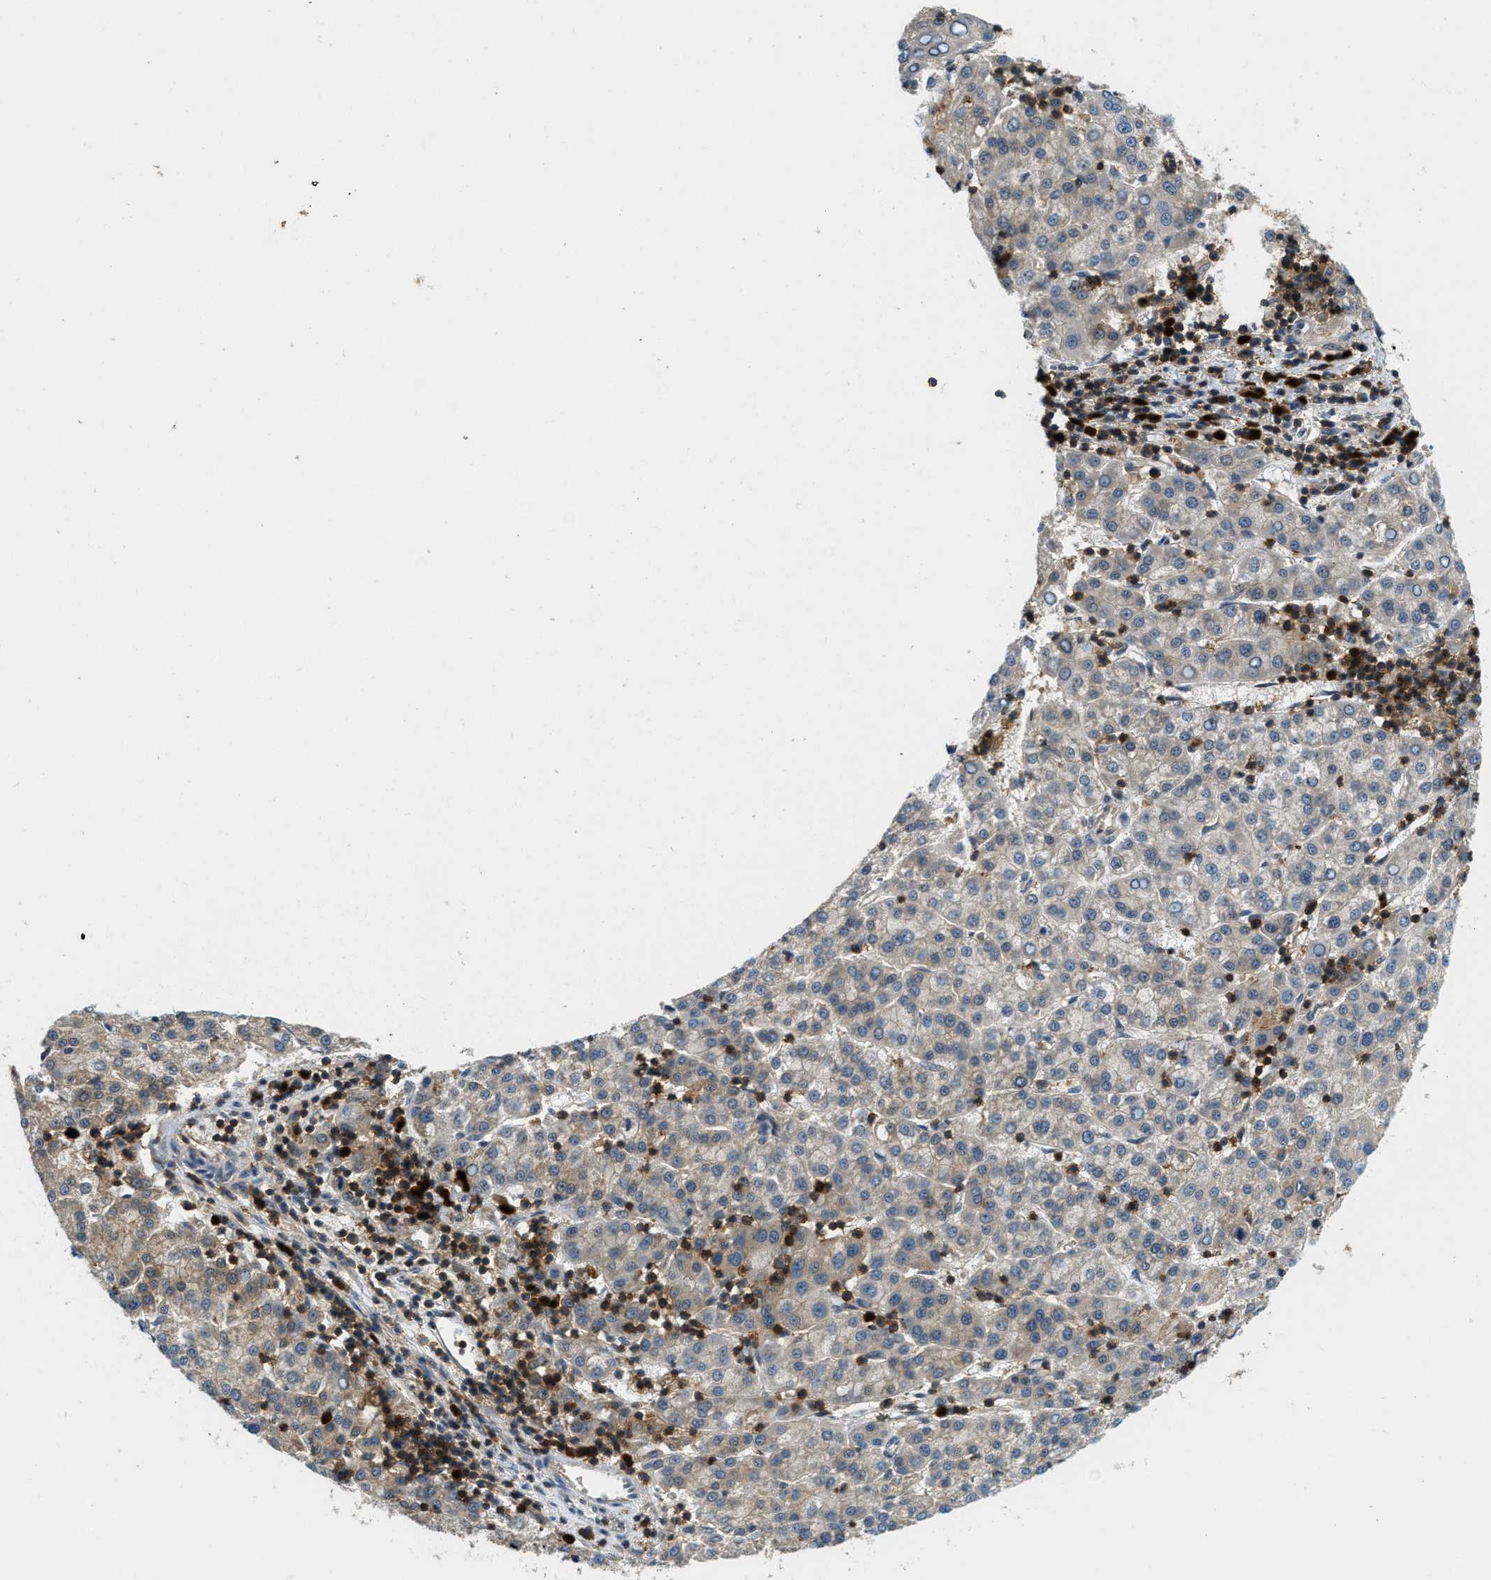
{"staining": {"intensity": "weak", "quantity": "25%-75%", "location": "cytoplasmic/membranous"}, "tissue": "liver cancer", "cell_type": "Tumor cells", "image_type": "cancer", "snomed": [{"axis": "morphology", "description": "Carcinoma, Hepatocellular, NOS"}, {"axis": "topography", "description": "Liver"}], "caption": "This photomicrograph displays immunohistochemistry staining of hepatocellular carcinoma (liver), with low weak cytoplasmic/membranous staining in approximately 25%-75% of tumor cells.", "gene": "GMPPB", "patient": {"sex": "female", "age": 58}}